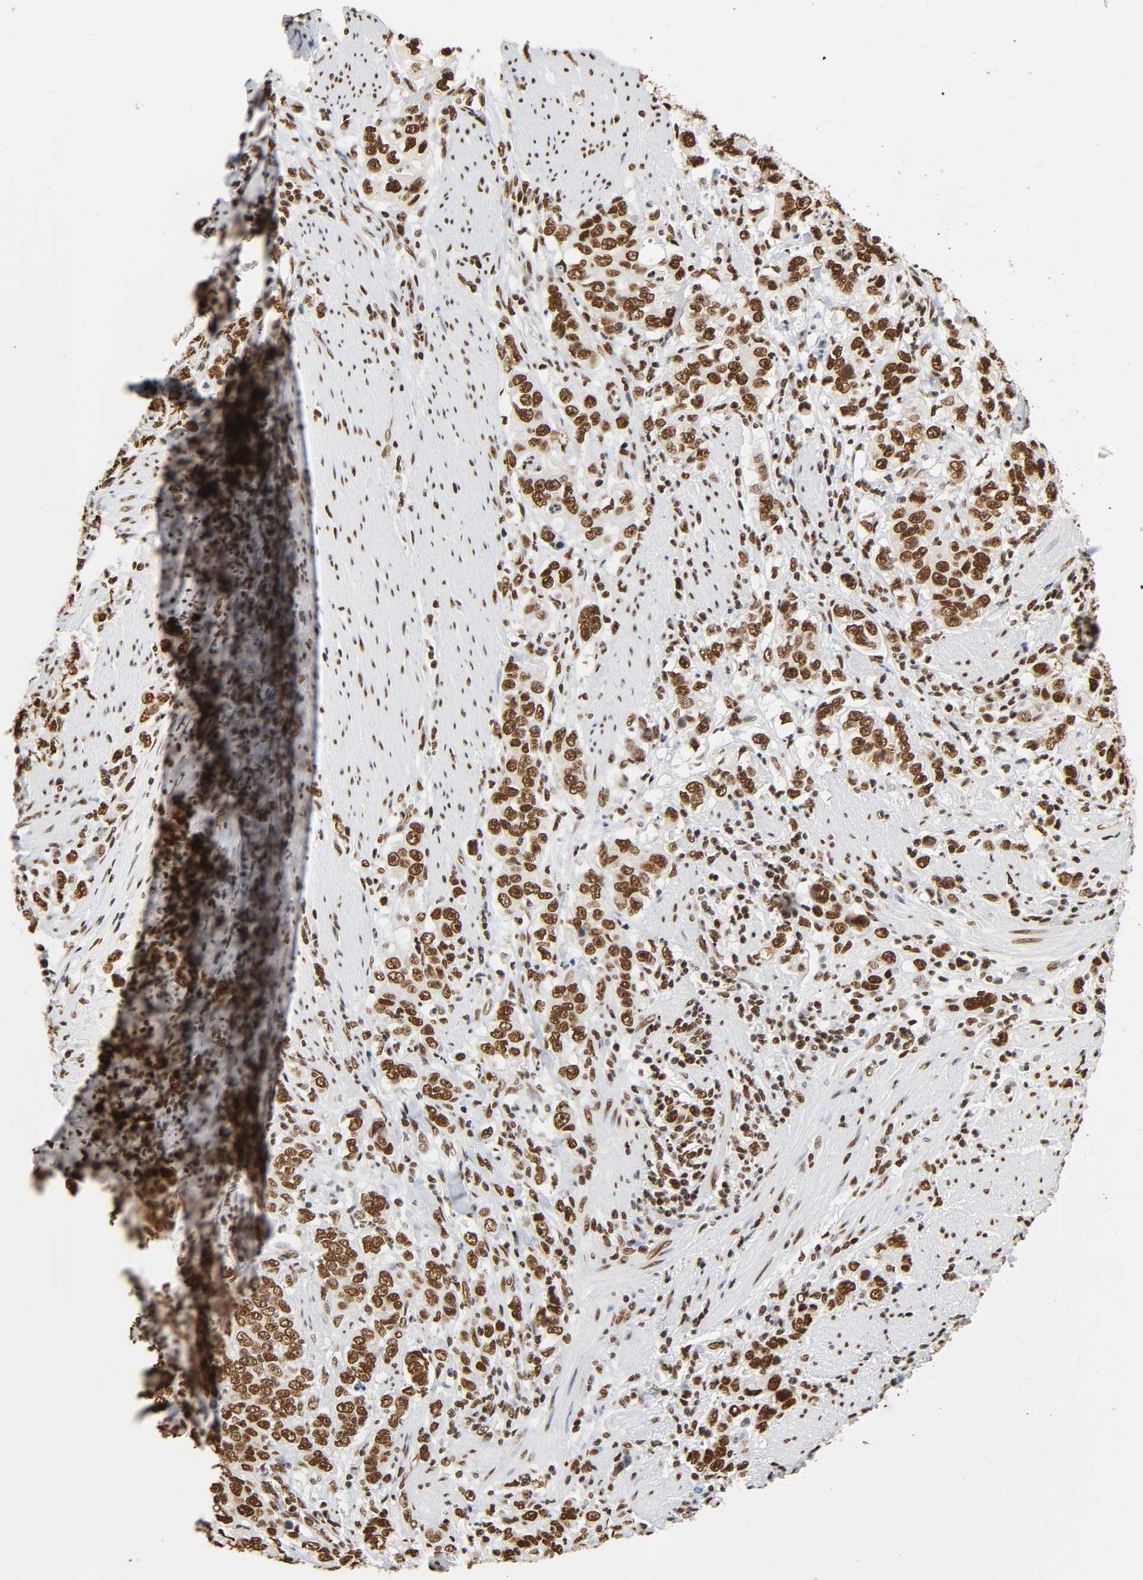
{"staining": {"intensity": "strong", "quantity": ">75%", "location": "nuclear"}, "tissue": "stomach cancer", "cell_type": "Tumor cells", "image_type": "cancer", "snomed": [{"axis": "morphology", "description": "Adenocarcinoma, NOS"}, {"axis": "topography", "description": "Stomach, lower"}], "caption": "There is high levels of strong nuclear staining in tumor cells of adenocarcinoma (stomach), as demonstrated by immunohistochemical staining (brown color).", "gene": "HNRNPC", "patient": {"sex": "female", "age": 72}}